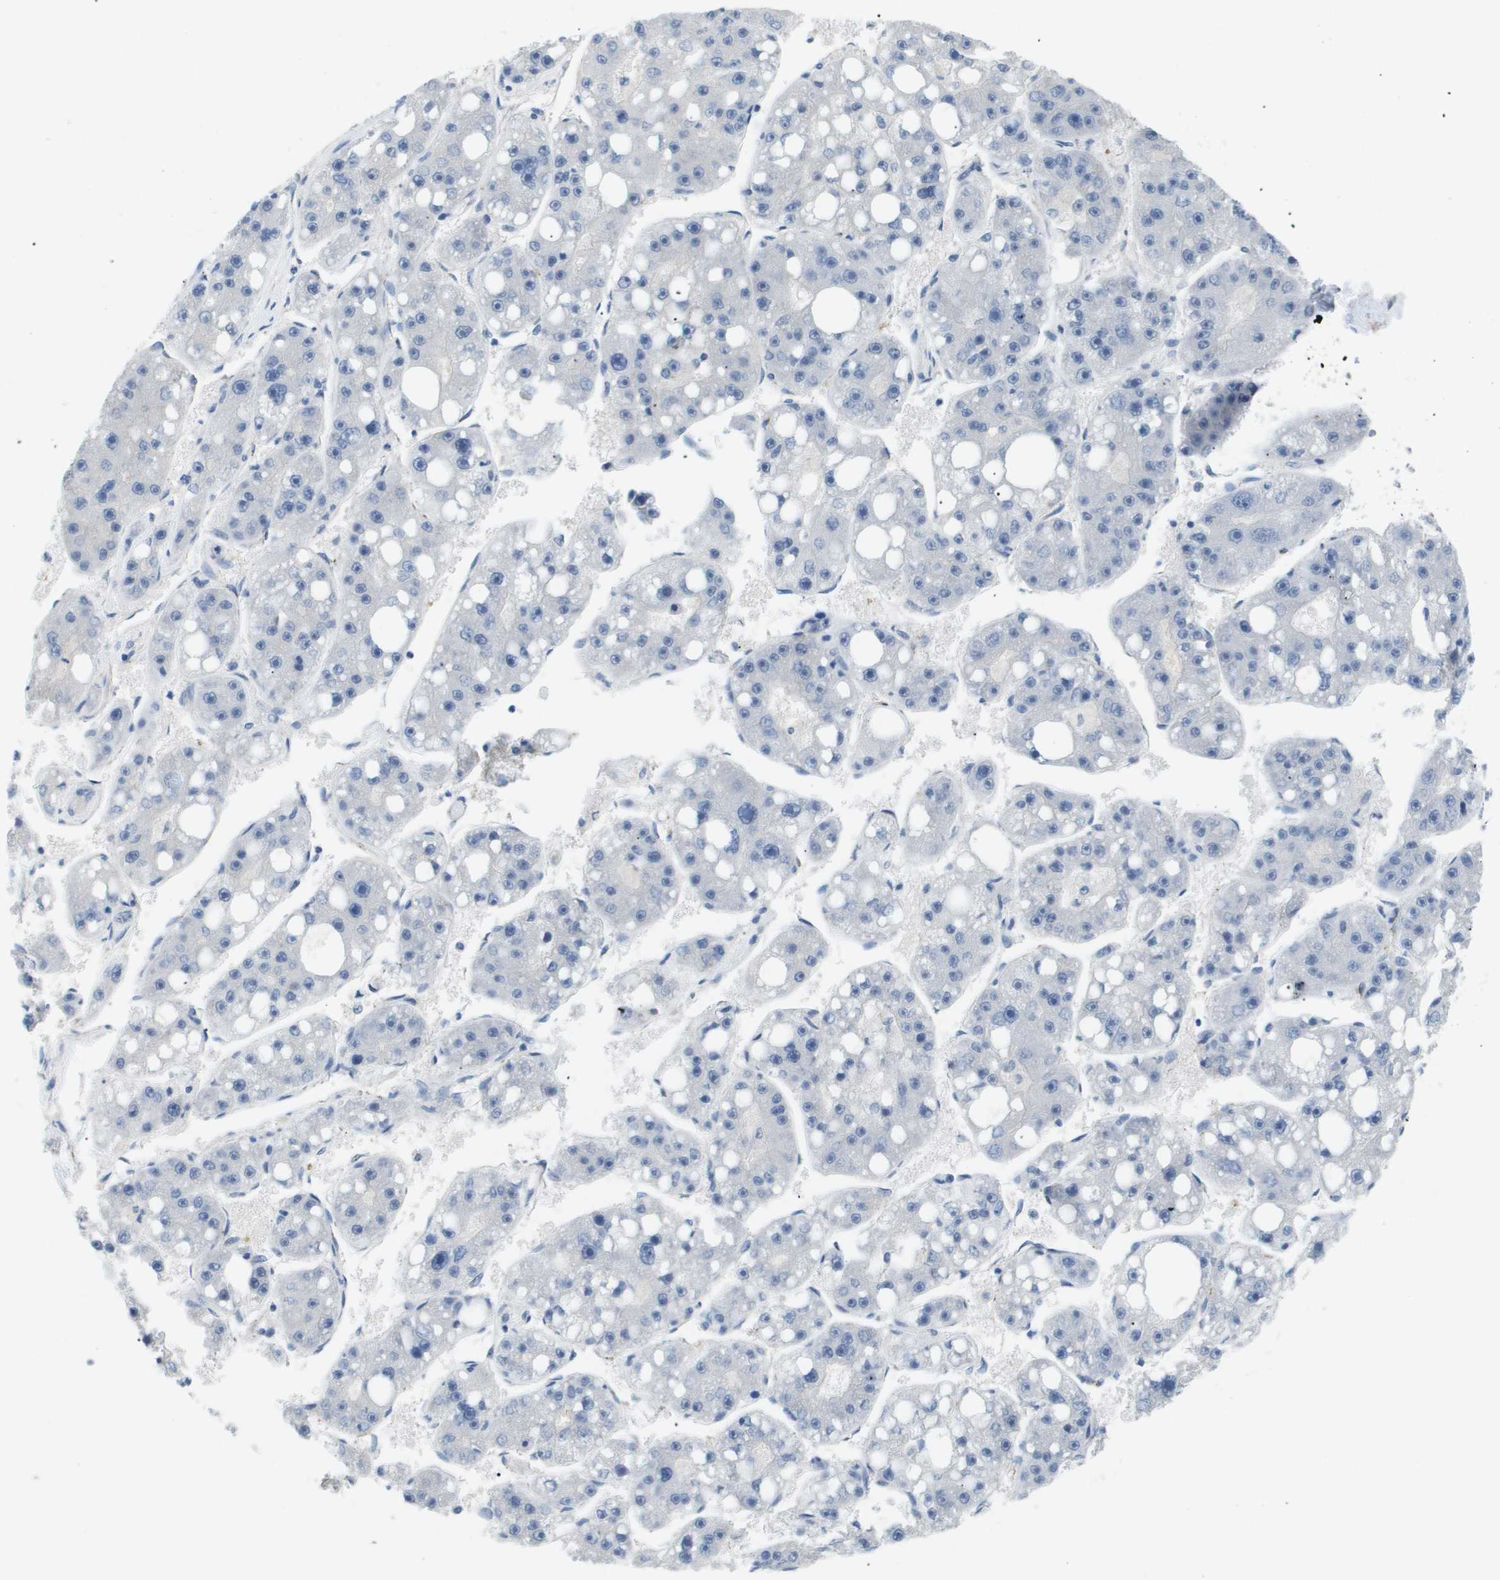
{"staining": {"intensity": "negative", "quantity": "none", "location": "none"}, "tissue": "liver cancer", "cell_type": "Tumor cells", "image_type": "cancer", "snomed": [{"axis": "morphology", "description": "Carcinoma, Hepatocellular, NOS"}, {"axis": "topography", "description": "Liver"}], "caption": "This micrograph is of liver cancer stained with IHC to label a protein in brown with the nuclei are counter-stained blue. There is no expression in tumor cells.", "gene": "OTUD5", "patient": {"sex": "female", "age": 61}}